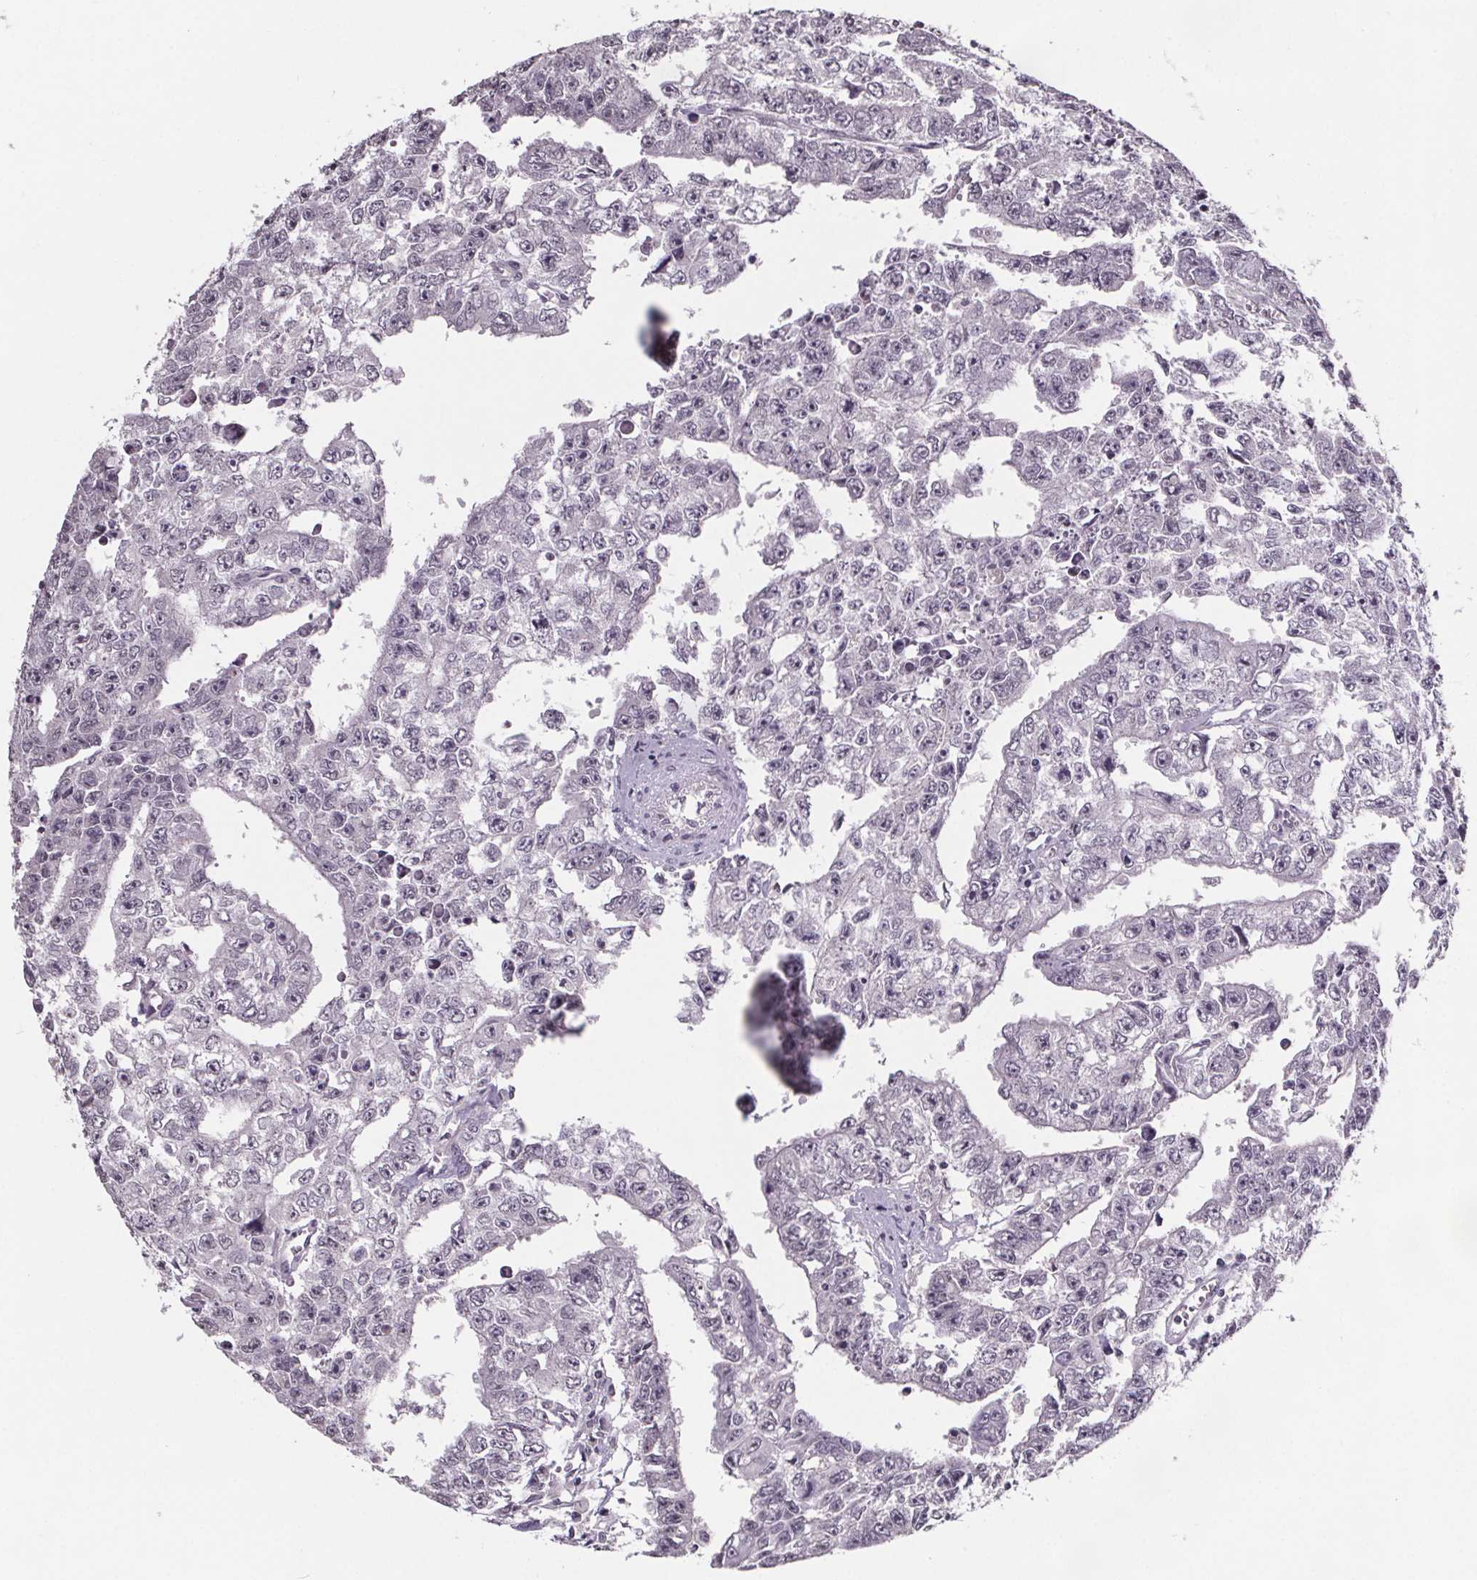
{"staining": {"intensity": "negative", "quantity": "none", "location": "none"}, "tissue": "testis cancer", "cell_type": "Tumor cells", "image_type": "cancer", "snomed": [{"axis": "morphology", "description": "Carcinoma, Embryonal, NOS"}, {"axis": "morphology", "description": "Teratoma, malignant, NOS"}, {"axis": "topography", "description": "Testis"}], "caption": "High power microscopy micrograph of an immunohistochemistry image of testis malignant teratoma, revealing no significant expression in tumor cells.", "gene": "NKX6-1", "patient": {"sex": "male", "age": 24}}